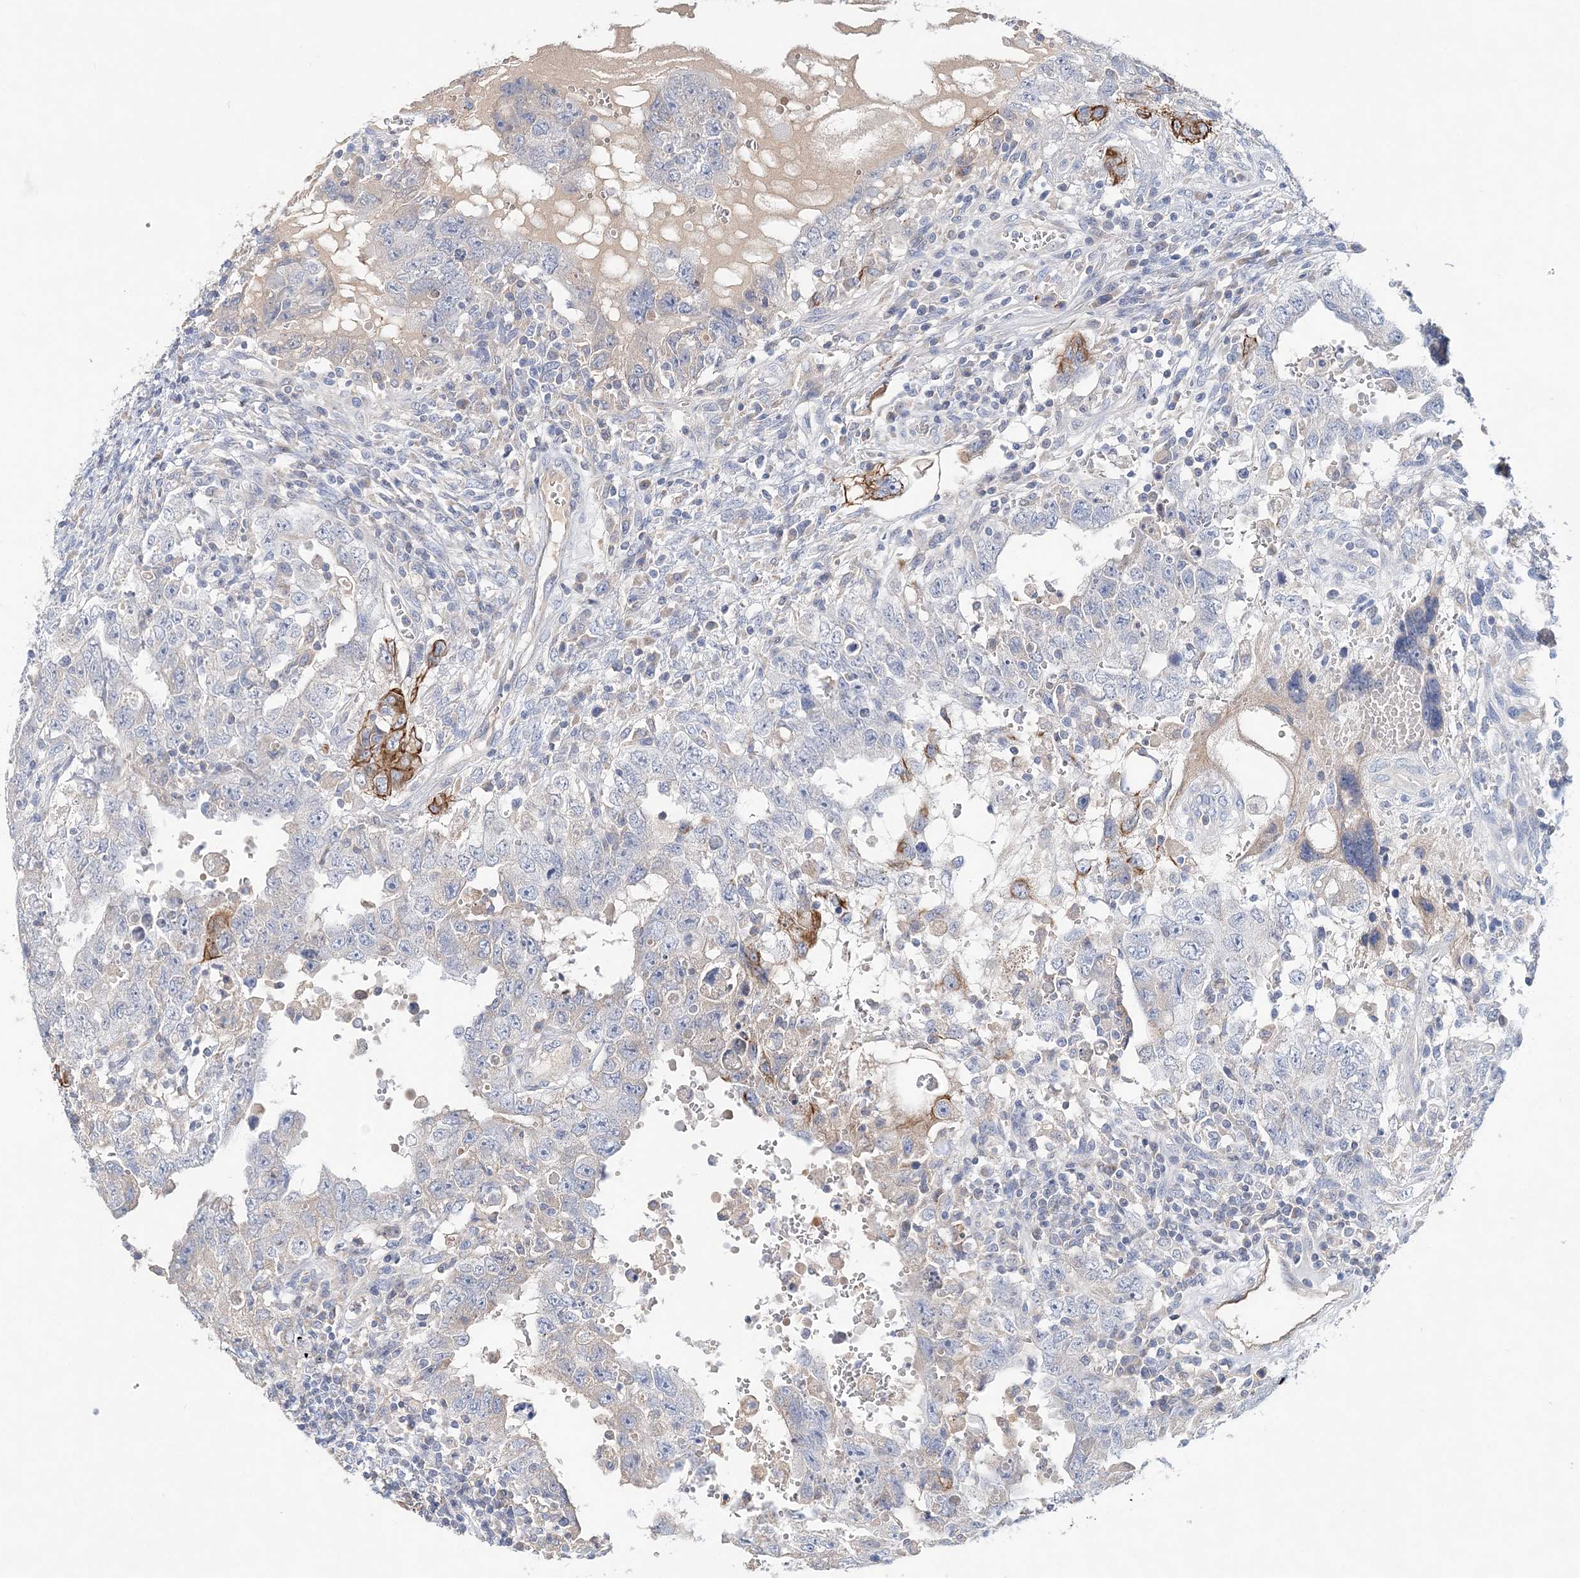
{"staining": {"intensity": "moderate", "quantity": "<25%", "location": "cytoplasmic/membranous"}, "tissue": "testis cancer", "cell_type": "Tumor cells", "image_type": "cancer", "snomed": [{"axis": "morphology", "description": "Carcinoma, Embryonal, NOS"}, {"axis": "topography", "description": "Testis"}], "caption": "Testis cancer (embryonal carcinoma) stained with a brown dye displays moderate cytoplasmic/membranous positive expression in about <25% of tumor cells.", "gene": "LRRIQ4", "patient": {"sex": "male", "age": 26}}